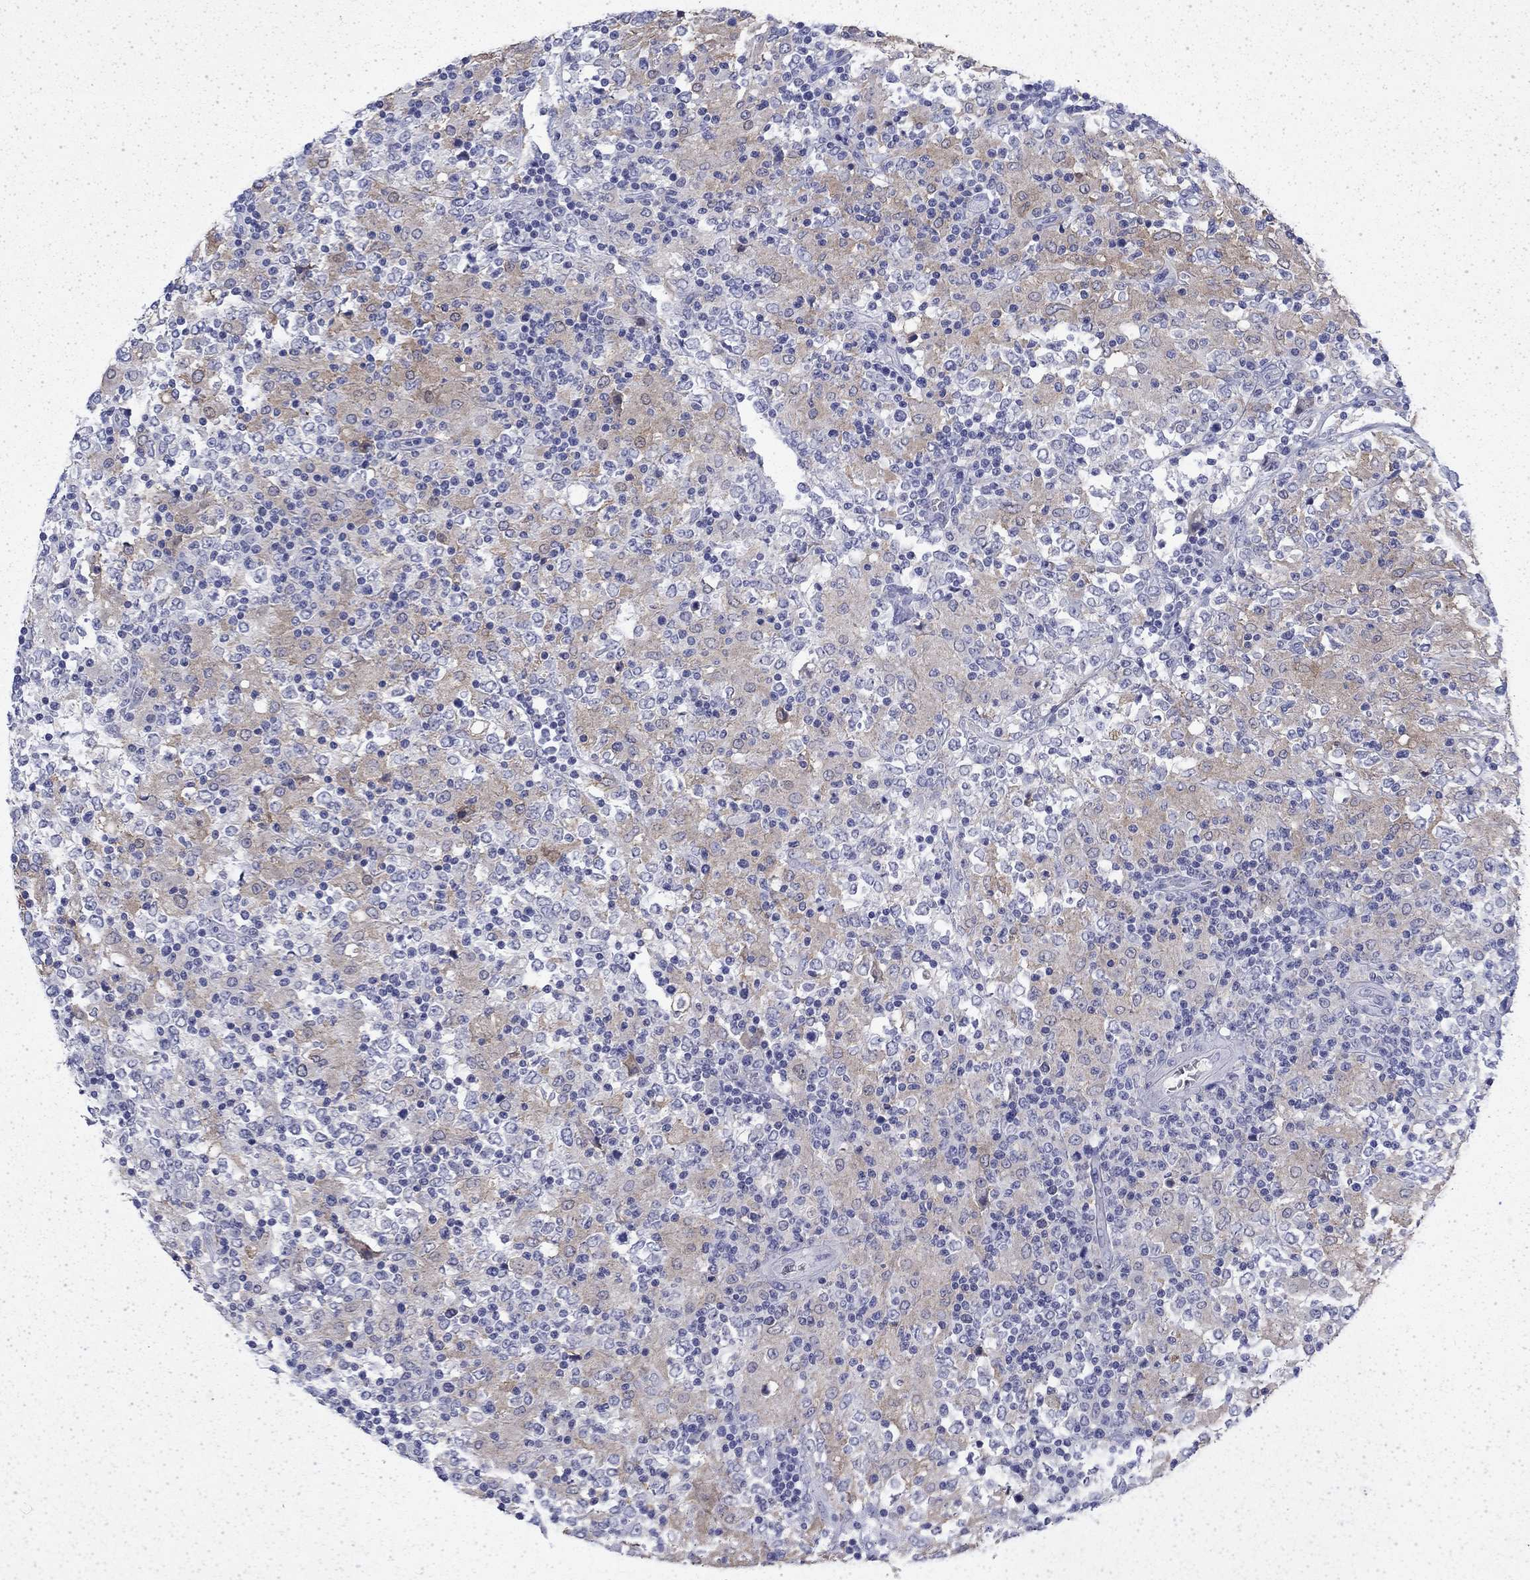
{"staining": {"intensity": "negative", "quantity": "none", "location": "none"}, "tissue": "lymphoma", "cell_type": "Tumor cells", "image_type": "cancer", "snomed": [{"axis": "morphology", "description": "Malignant lymphoma, non-Hodgkin's type, High grade"}, {"axis": "topography", "description": "Lymph node"}], "caption": "Immunohistochemical staining of high-grade malignant lymphoma, non-Hodgkin's type displays no significant expression in tumor cells.", "gene": "ENPP6", "patient": {"sex": "female", "age": 84}}